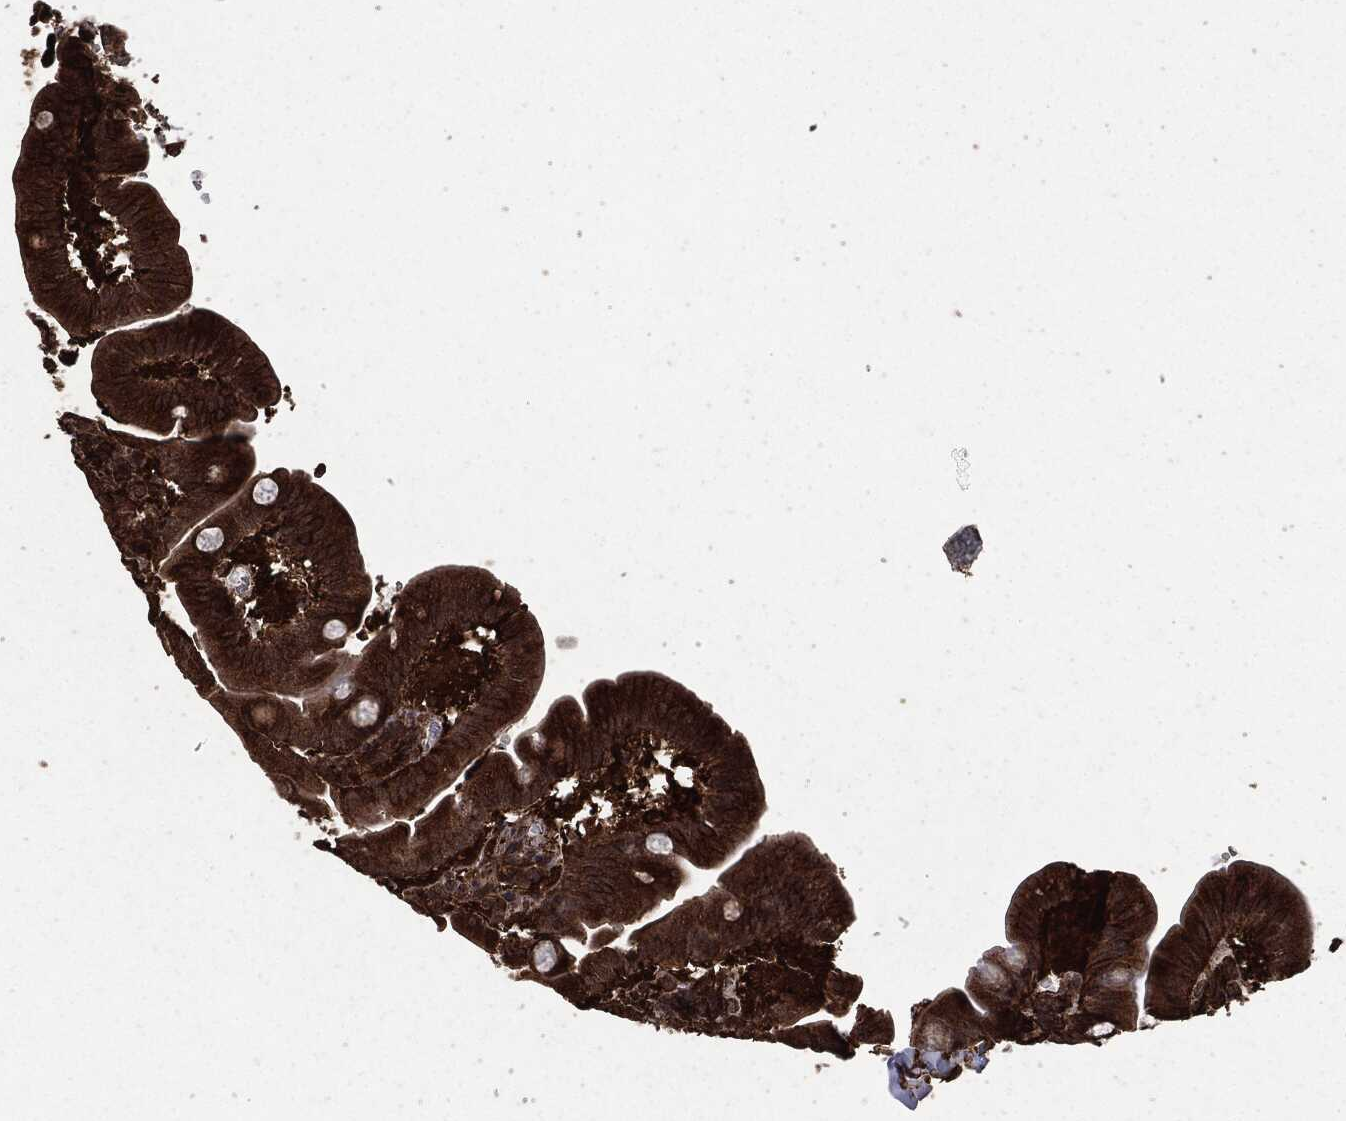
{"staining": {"intensity": "strong", "quantity": "25%-75%", "location": "cytoplasmic/membranous"}, "tissue": "duodenum", "cell_type": "Glandular cells", "image_type": "normal", "snomed": [{"axis": "morphology", "description": "Normal tissue, NOS"}, {"axis": "topography", "description": "Duodenum"}], "caption": "Immunohistochemistry image of benign duodenum stained for a protein (brown), which exhibits high levels of strong cytoplasmic/membranous staining in about 25%-75% of glandular cells.", "gene": "HRAS", "patient": {"sex": "male", "age": 59}}